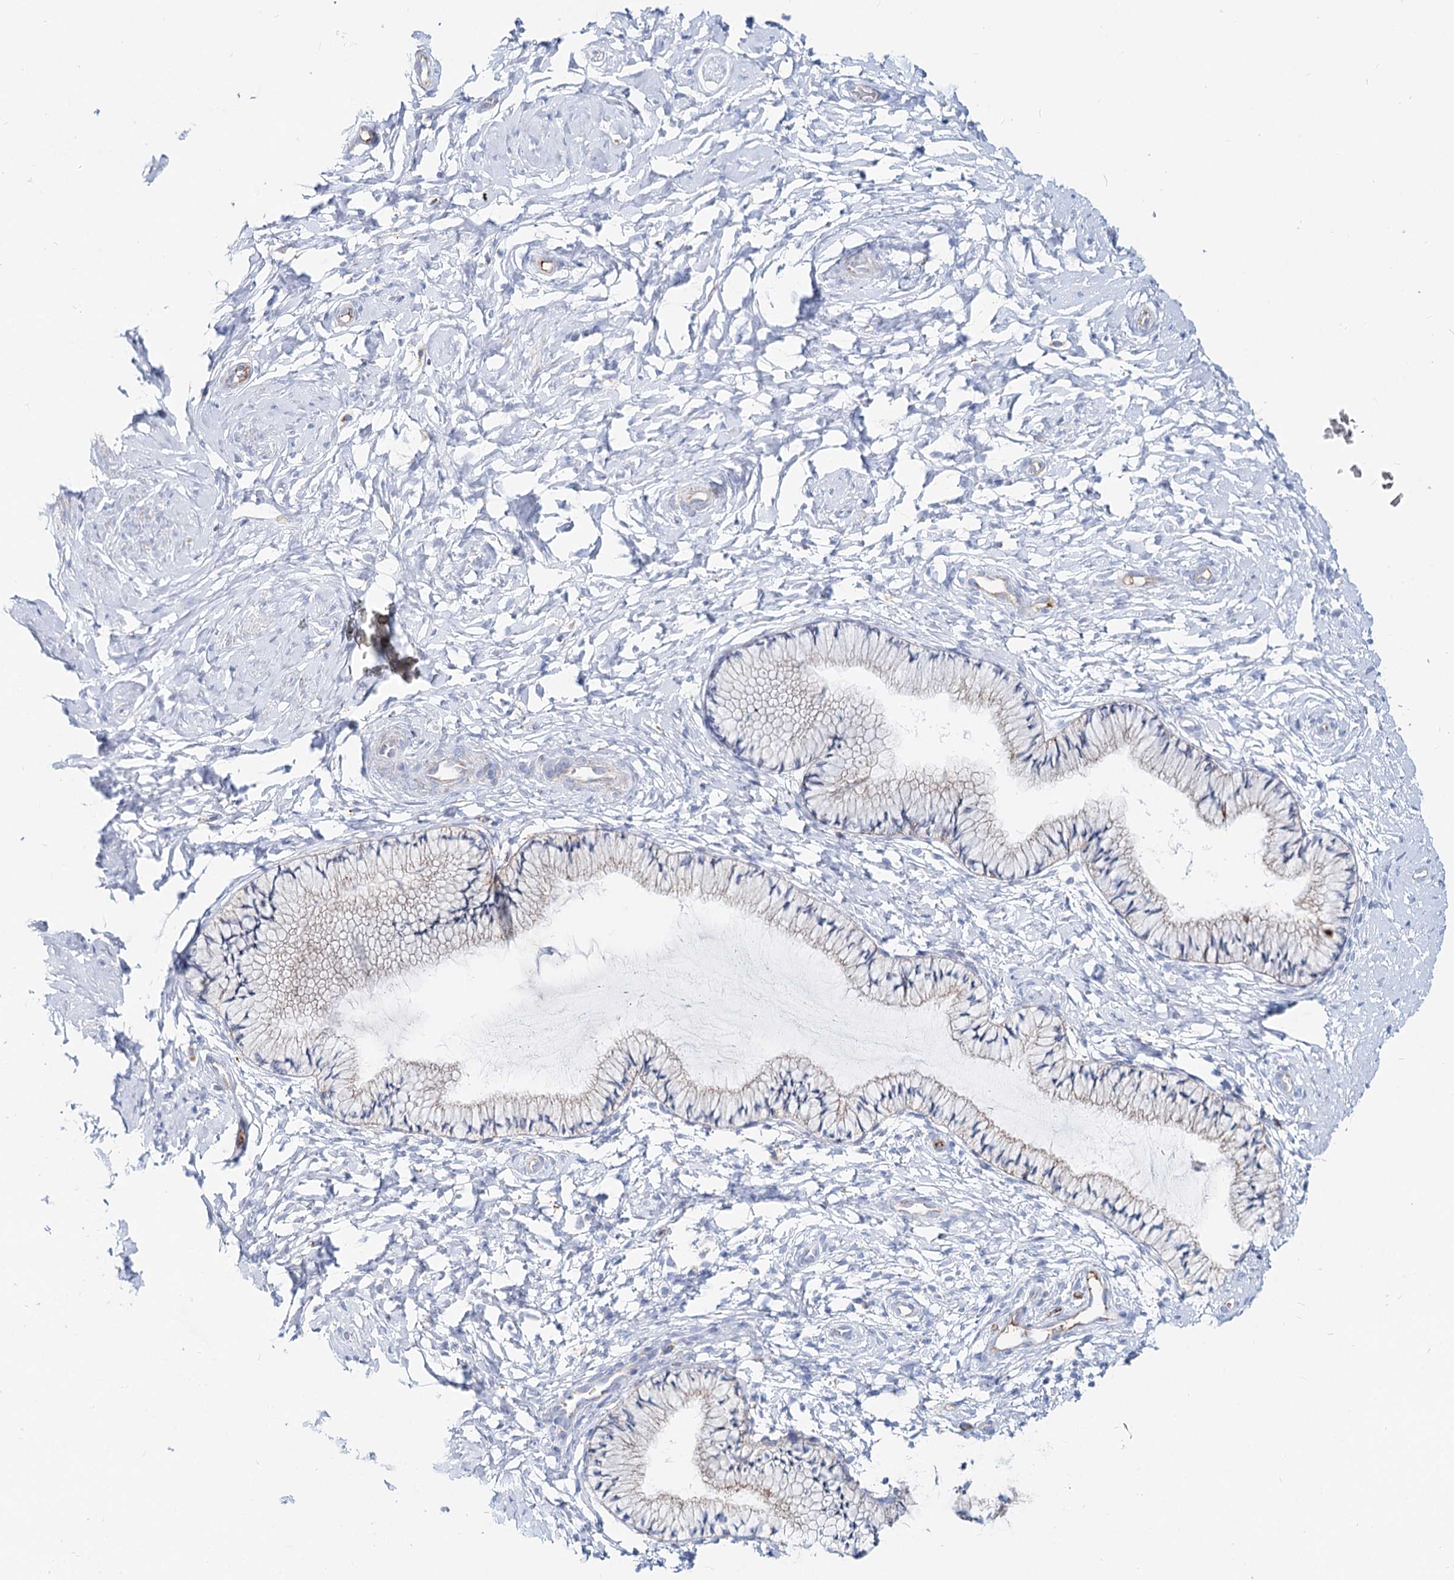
{"staining": {"intensity": "strong", "quantity": "<25%", "location": "cytoplasmic/membranous"}, "tissue": "cervix", "cell_type": "Glandular cells", "image_type": "normal", "snomed": [{"axis": "morphology", "description": "Normal tissue, NOS"}, {"axis": "topography", "description": "Cervix"}], "caption": "Unremarkable cervix displays strong cytoplasmic/membranous staining in approximately <25% of glandular cells, visualized by immunohistochemistry. Immunohistochemistry (ihc) stains the protein in brown and the nuclei are stained blue.", "gene": "MCCC2", "patient": {"sex": "female", "age": 33}}